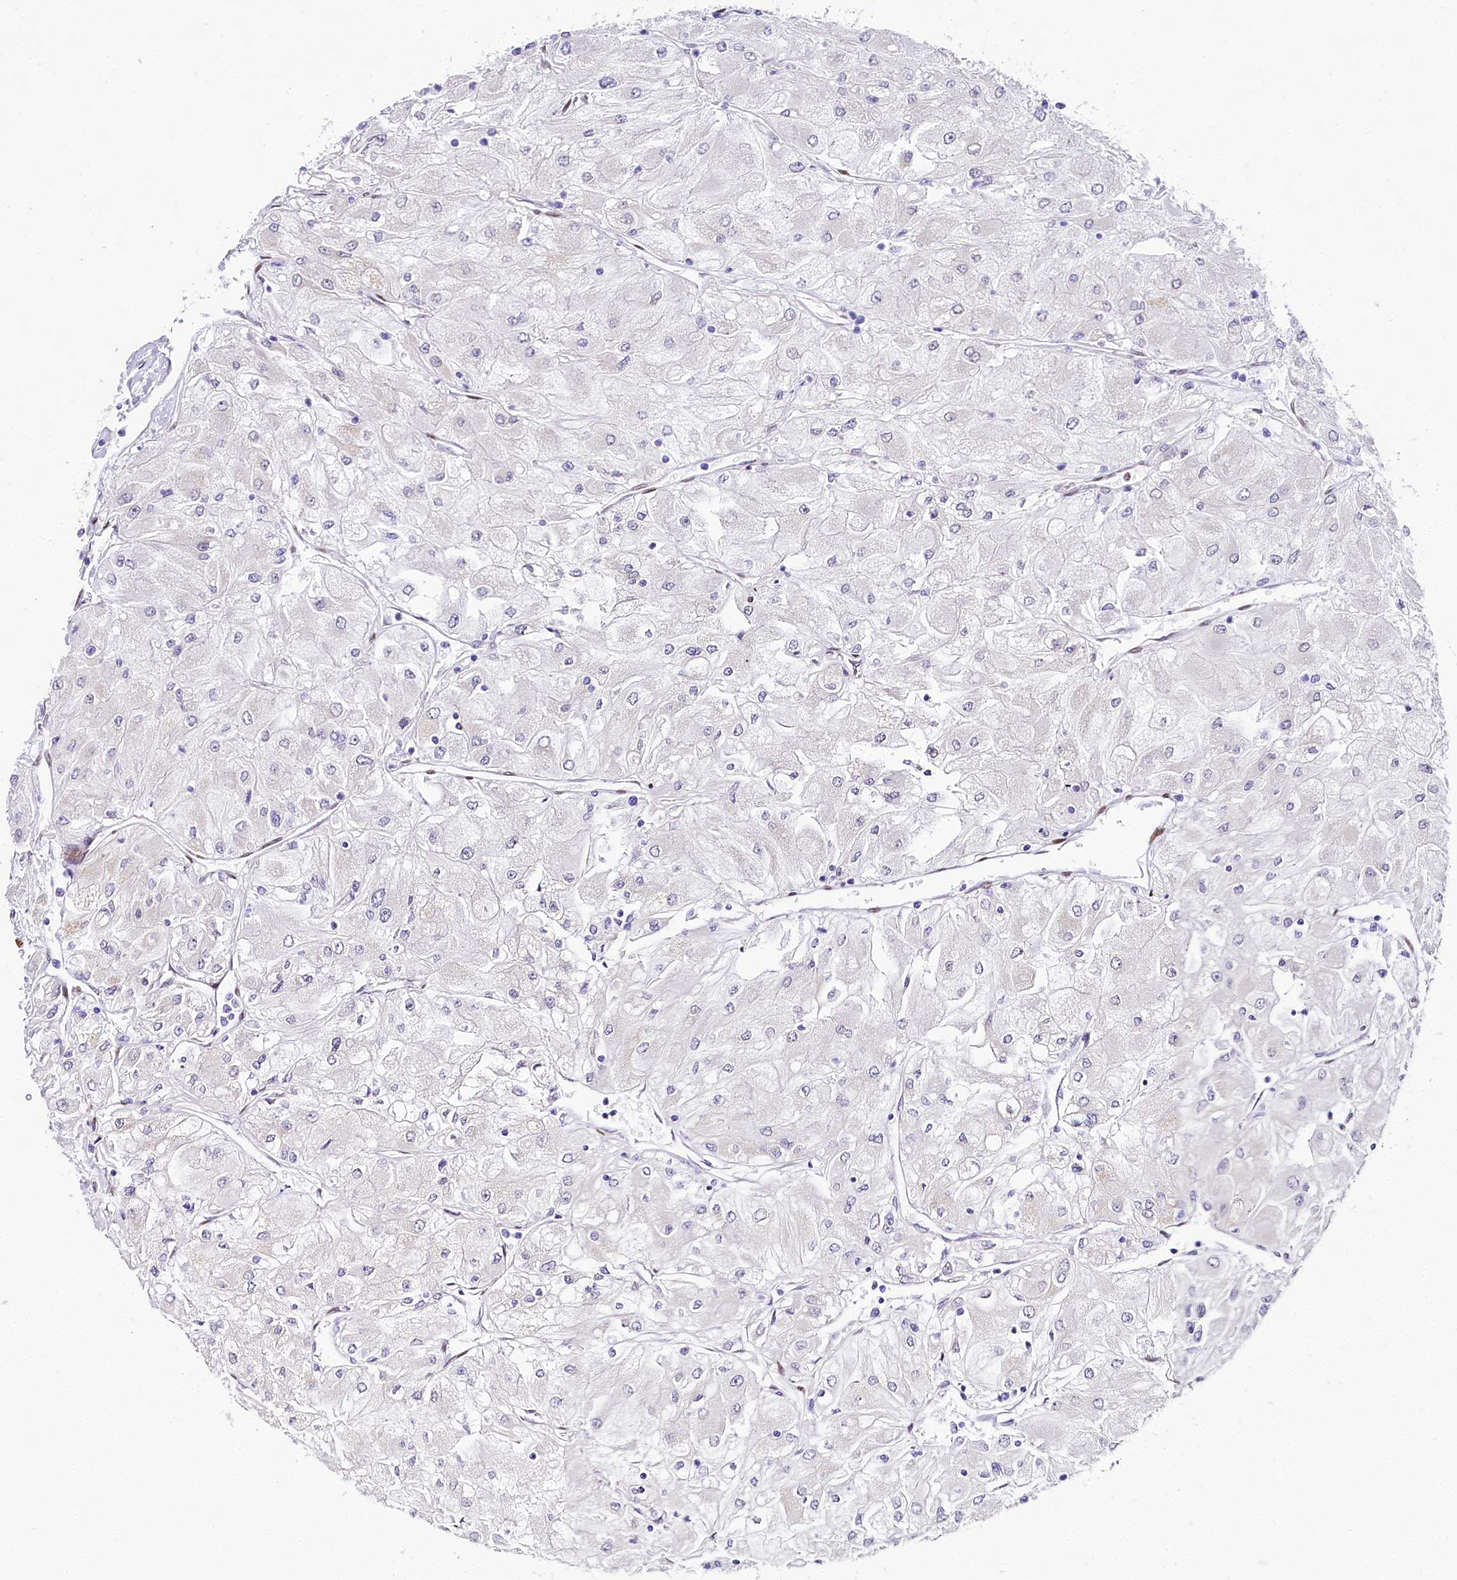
{"staining": {"intensity": "negative", "quantity": "none", "location": "none"}, "tissue": "renal cancer", "cell_type": "Tumor cells", "image_type": "cancer", "snomed": [{"axis": "morphology", "description": "Adenocarcinoma, NOS"}, {"axis": "topography", "description": "Kidney"}], "caption": "Human adenocarcinoma (renal) stained for a protein using IHC reveals no expression in tumor cells.", "gene": "PPIP5K2", "patient": {"sex": "male", "age": 80}}